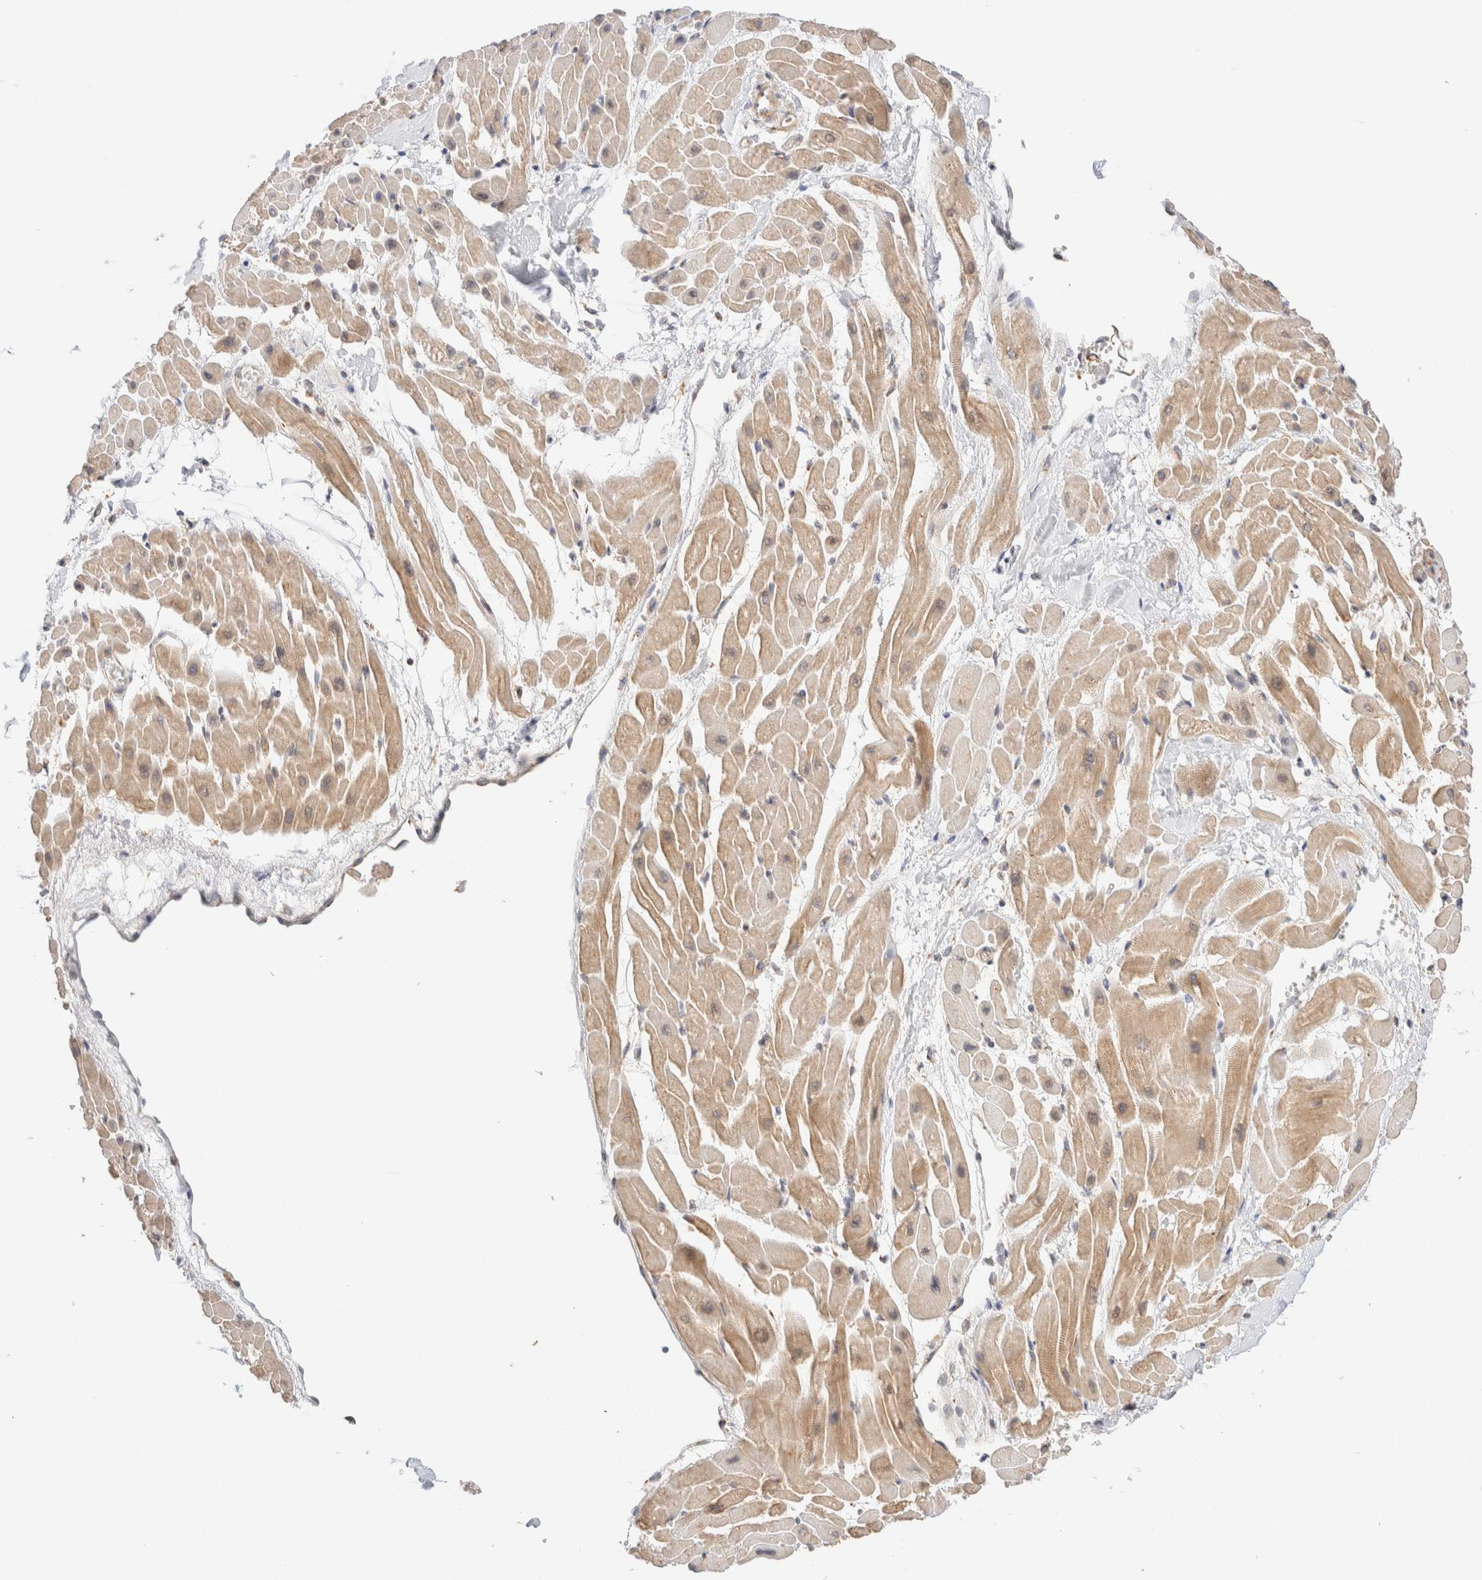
{"staining": {"intensity": "moderate", "quantity": ">75%", "location": "cytoplasmic/membranous"}, "tissue": "heart muscle", "cell_type": "Cardiomyocytes", "image_type": "normal", "snomed": [{"axis": "morphology", "description": "Normal tissue, NOS"}, {"axis": "topography", "description": "Heart"}], "caption": "A photomicrograph showing moderate cytoplasmic/membranous positivity in about >75% of cardiomyocytes in unremarkable heart muscle, as visualized by brown immunohistochemical staining.", "gene": "RABEP1", "patient": {"sex": "male", "age": 45}}